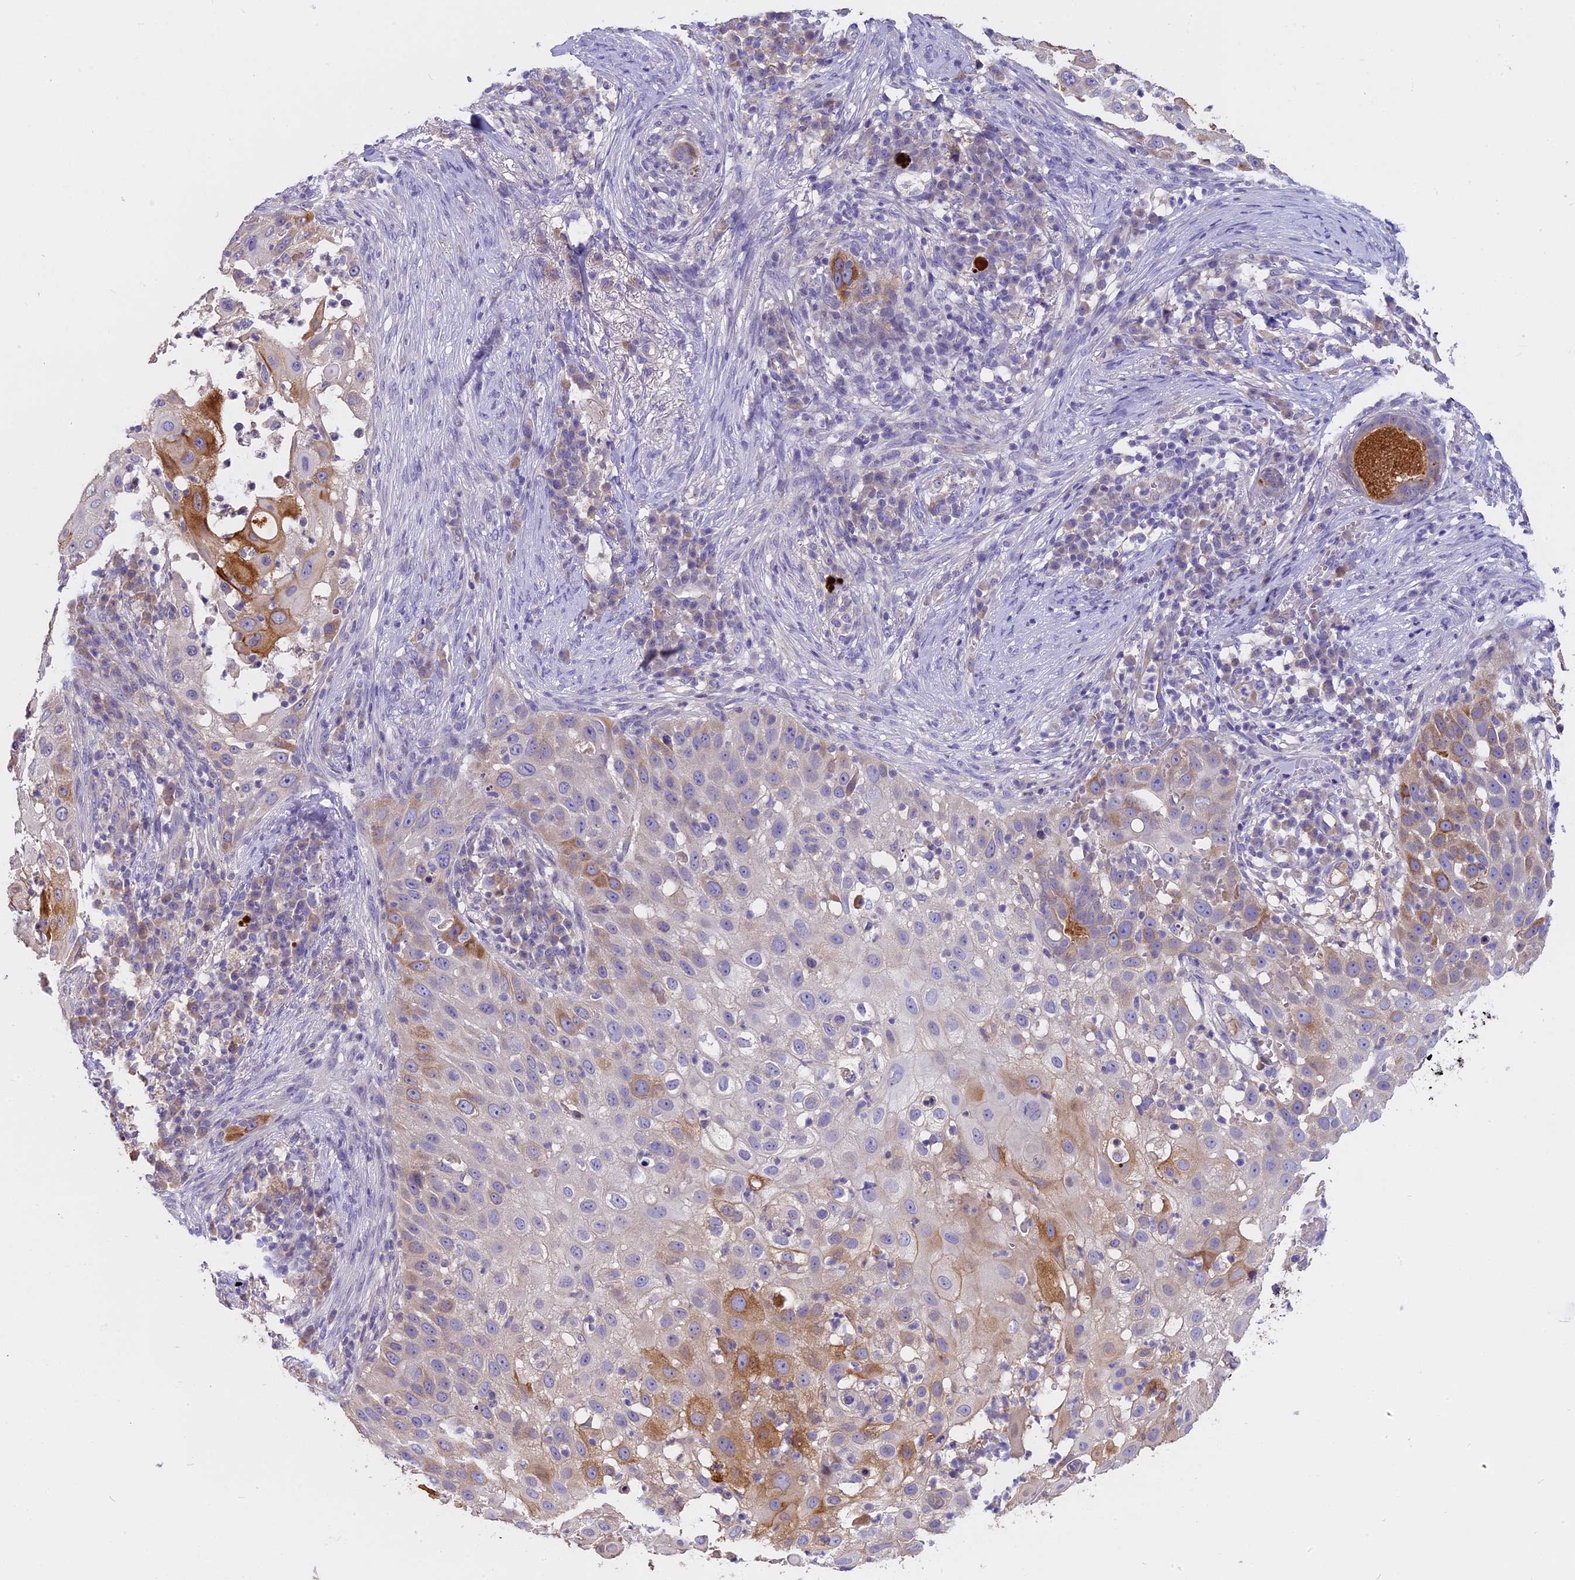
{"staining": {"intensity": "moderate", "quantity": "<25%", "location": "cytoplasmic/membranous"}, "tissue": "skin cancer", "cell_type": "Tumor cells", "image_type": "cancer", "snomed": [{"axis": "morphology", "description": "Squamous cell carcinoma, NOS"}, {"axis": "topography", "description": "Skin"}], "caption": "Skin cancer (squamous cell carcinoma) was stained to show a protein in brown. There is low levels of moderate cytoplasmic/membranous positivity in approximately <25% of tumor cells. The staining was performed using DAB, with brown indicating positive protein expression. Nuclei are stained blue with hematoxylin.", "gene": "WFDC2", "patient": {"sex": "female", "age": 44}}